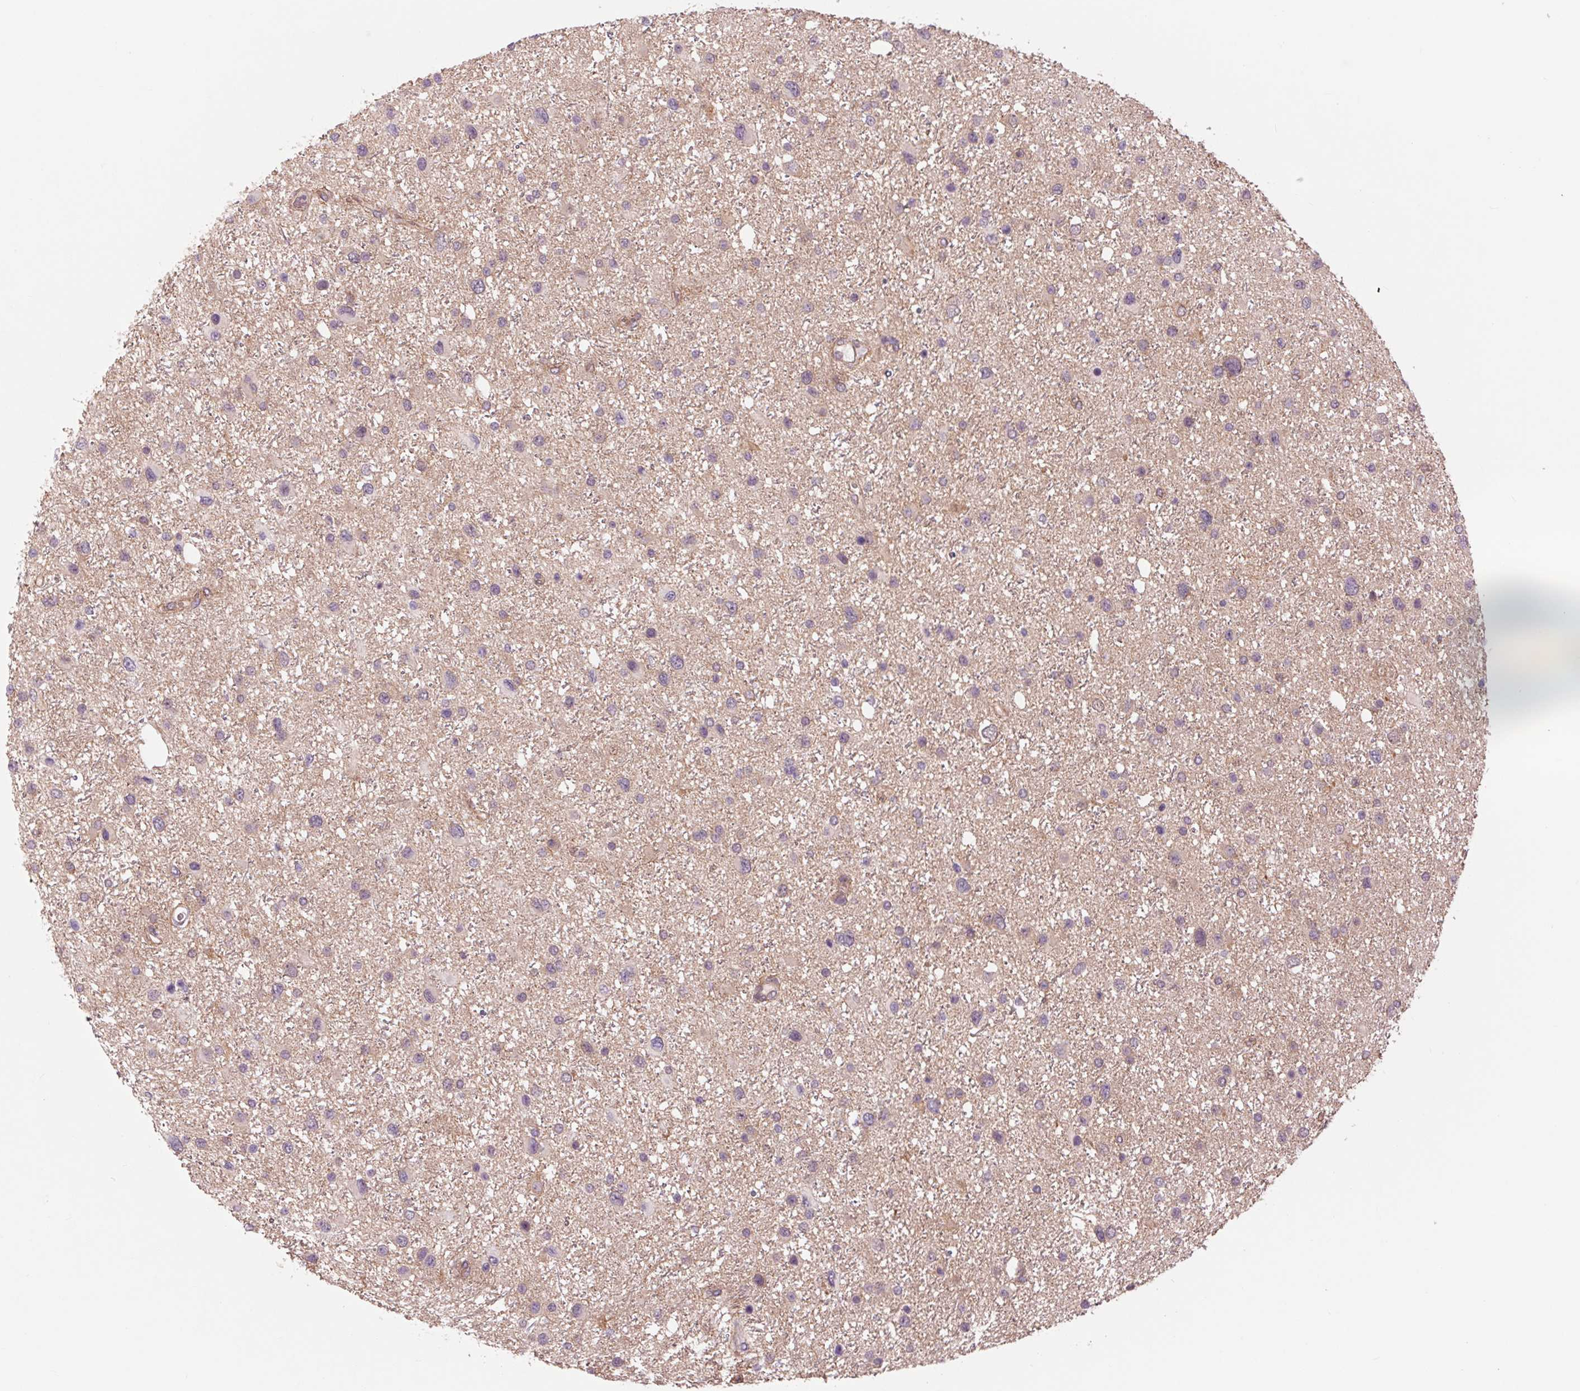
{"staining": {"intensity": "negative", "quantity": "none", "location": "none"}, "tissue": "glioma", "cell_type": "Tumor cells", "image_type": "cancer", "snomed": [{"axis": "morphology", "description": "Glioma, malignant, Low grade"}, {"axis": "topography", "description": "Brain"}], "caption": "Immunohistochemistry (IHC) of human glioma exhibits no staining in tumor cells.", "gene": "SH3RF2", "patient": {"sex": "female", "age": 32}}